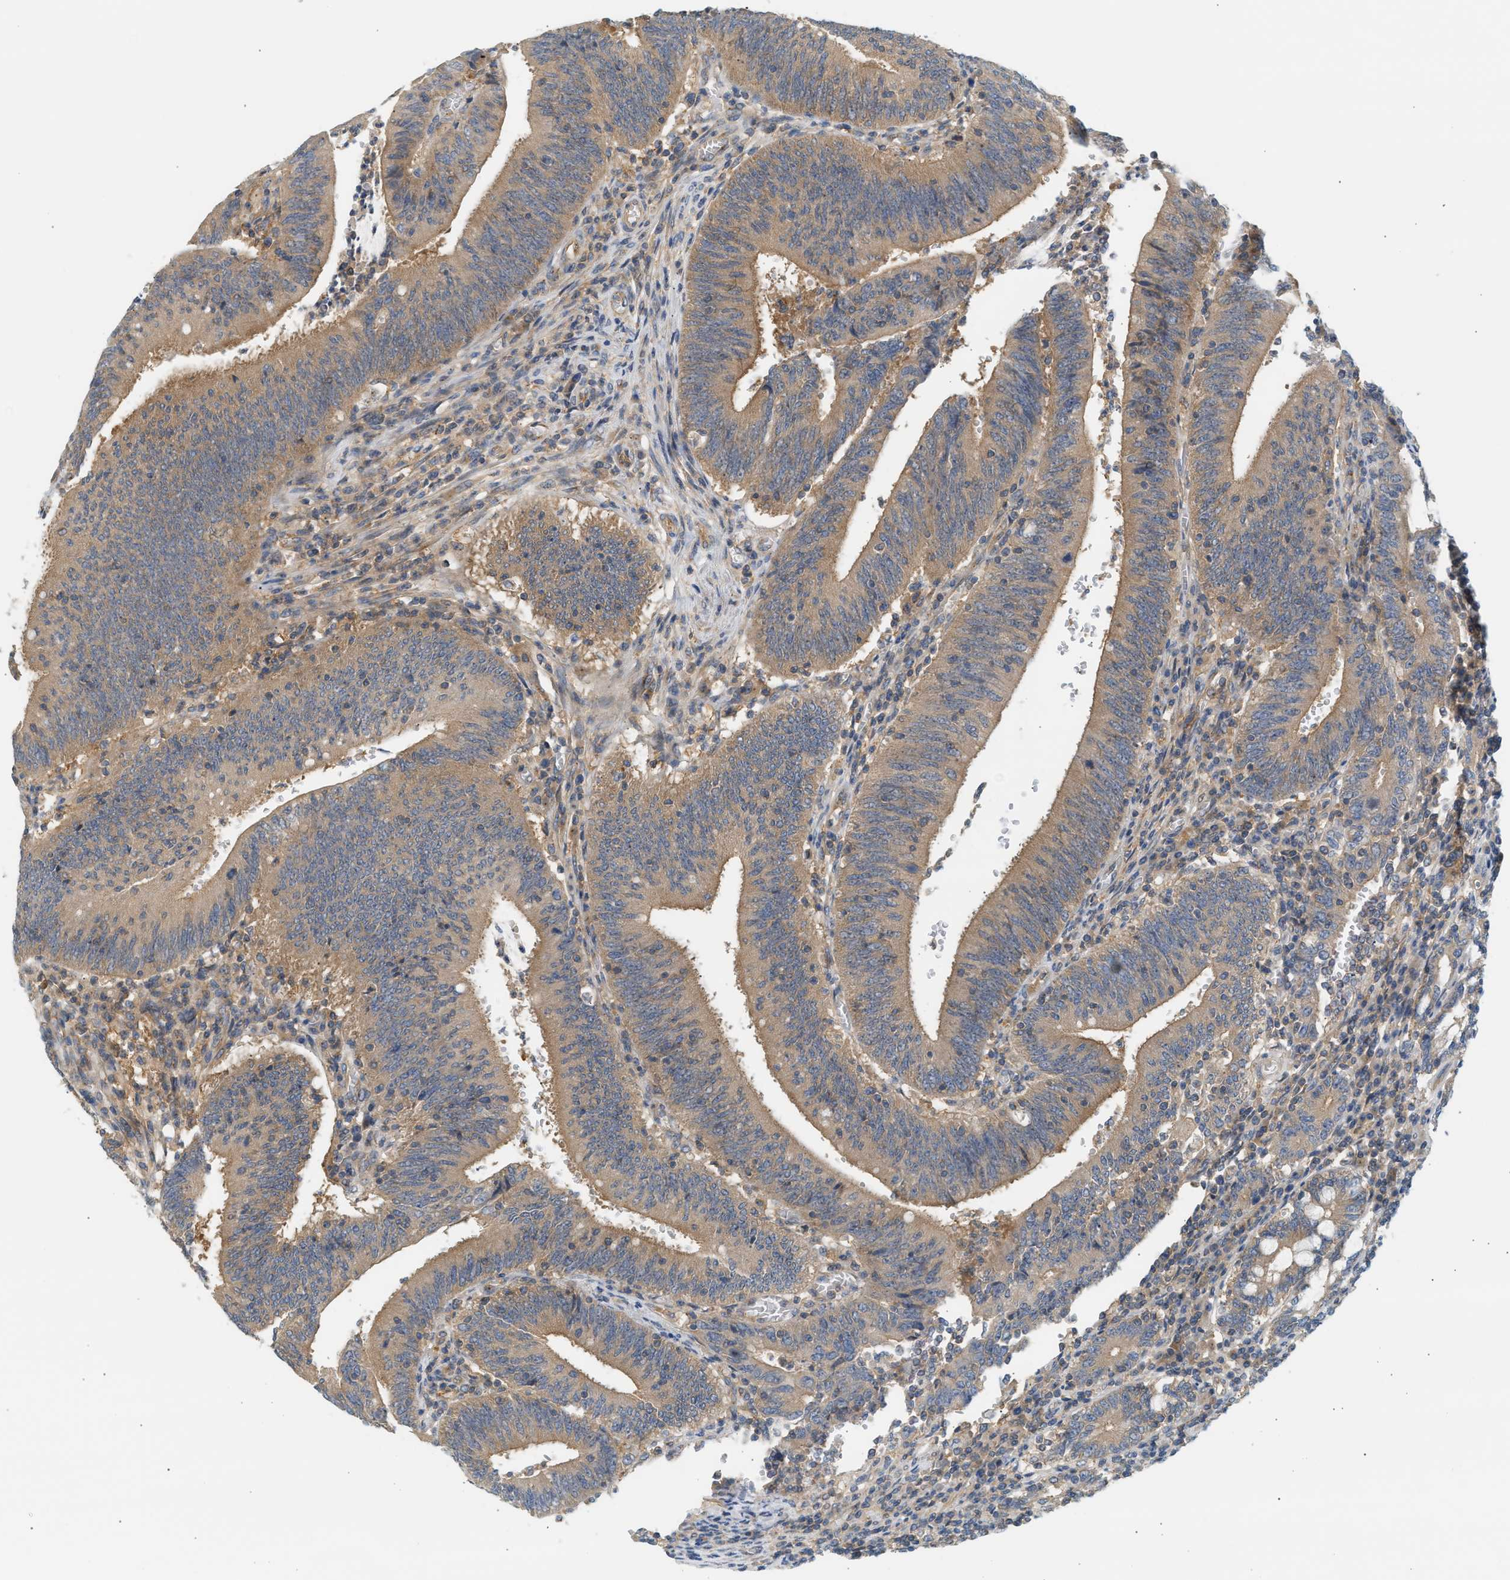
{"staining": {"intensity": "moderate", "quantity": ">75%", "location": "cytoplasmic/membranous"}, "tissue": "colorectal cancer", "cell_type": "Tumor cells", "image_type": "cancer", "snomed": [{"axis": "morphology", "description": "Normal tissue, NOS"}, {"axis": "morphology", "description": "Adenocarcinoma, NOS"}, {"axis": "topography", "description": "Rectum"}], "caption": "Immunohistochemistry (IHC) photomicrograph of human adenocarcinoma (colorectal) stained for a protein (brown), which displays medium levels of moderate cytoplasmic/membranous staining in approximately >75% of tumor cells.", "gene": "PAFAH1B1", "patient": {"sex": "female", "age": 66}}